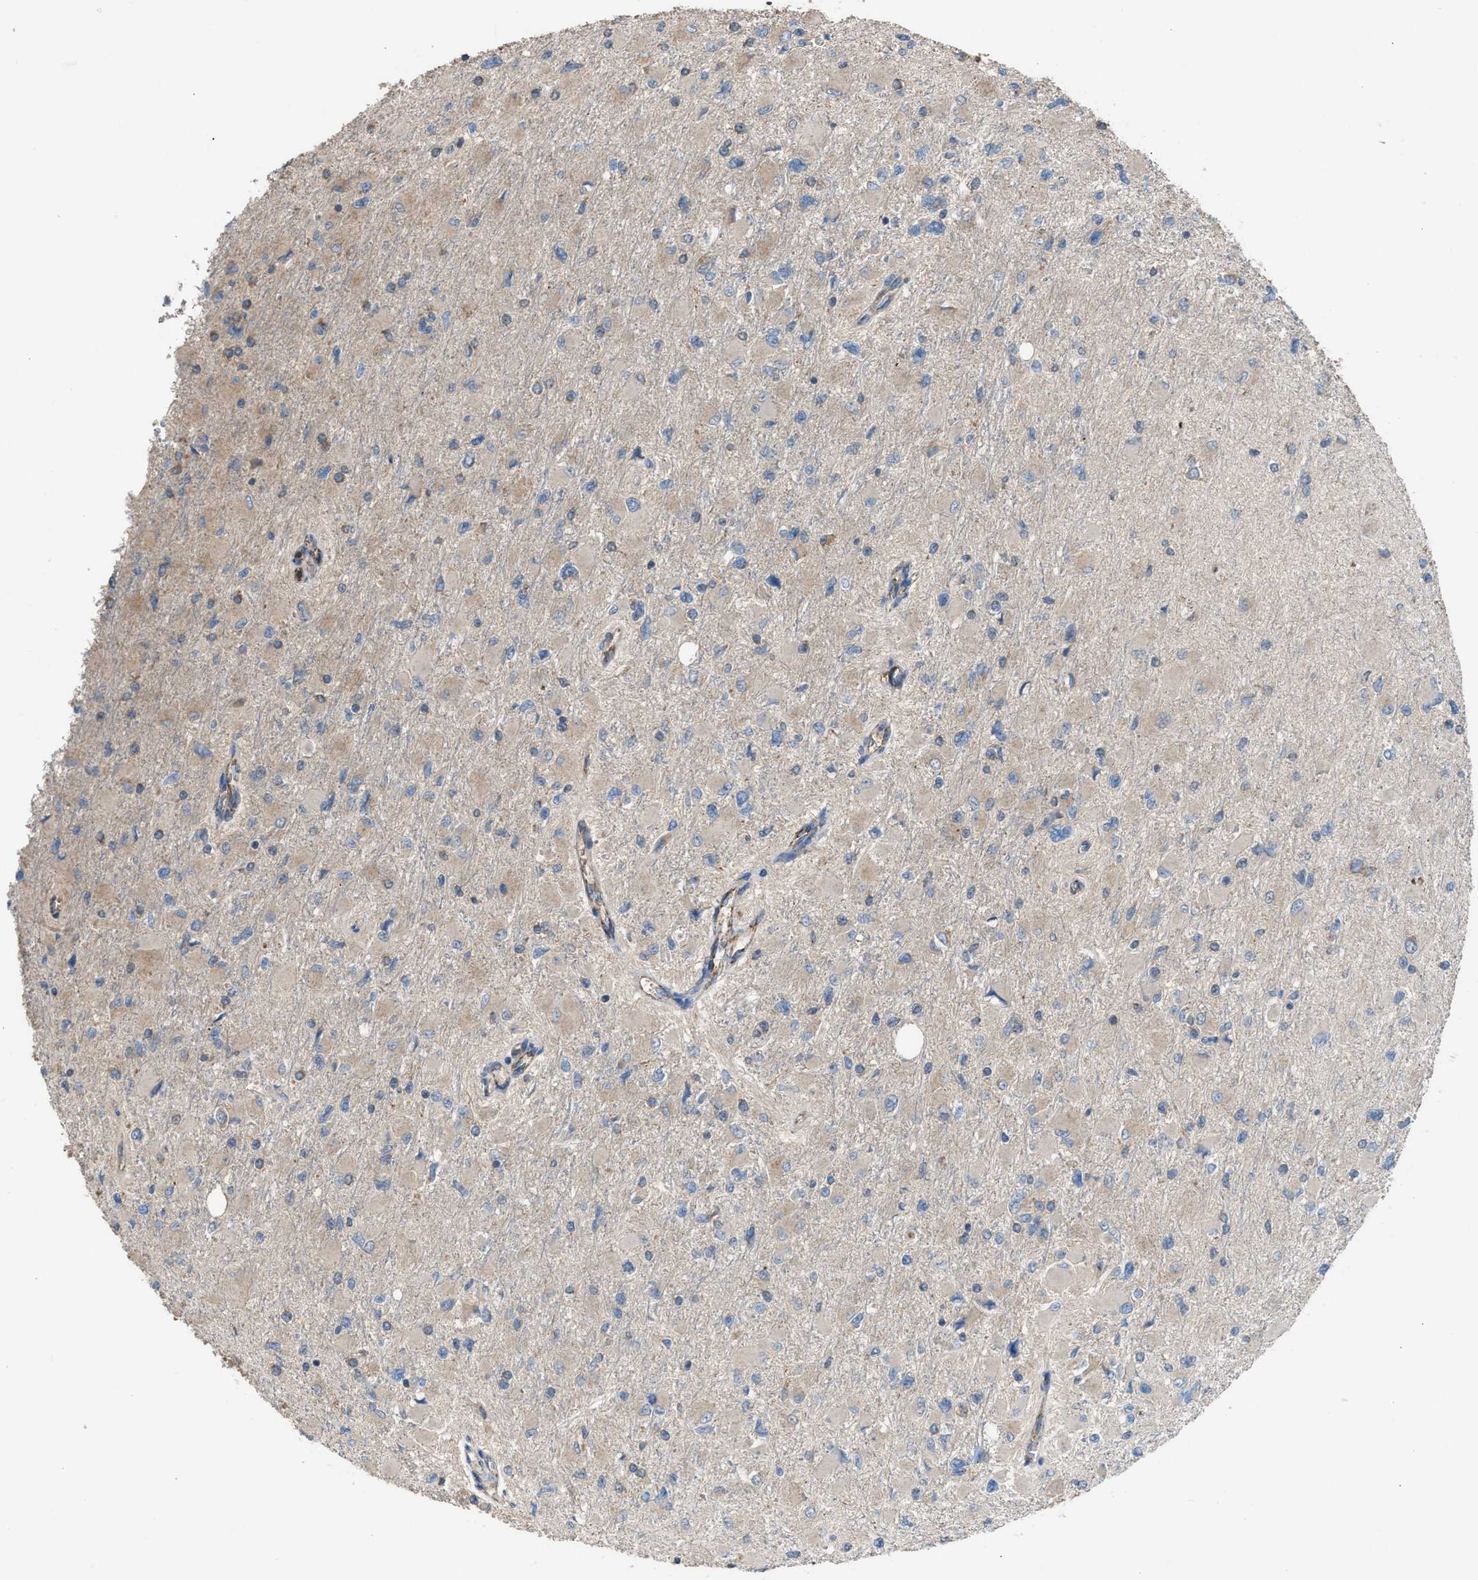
{"staining": {"intensity": "weak", "quantity": "<25%", "location": "cytoplasmic/membranous"}, "tissue": "glioma", "cell_type": "Tumor cells", "image_type": "cancer", "snomed": [{"axis": "morphology", "description": "Glioma, malignant, High grade"}, {"axis": "topography", "description": "Cerebral cortex"}], "caption": "An image of glioma stained for a protein displays no brown staining in tumor cells.", "gene": "TPK1", "patient": {"sex": "female", "age": 36}}